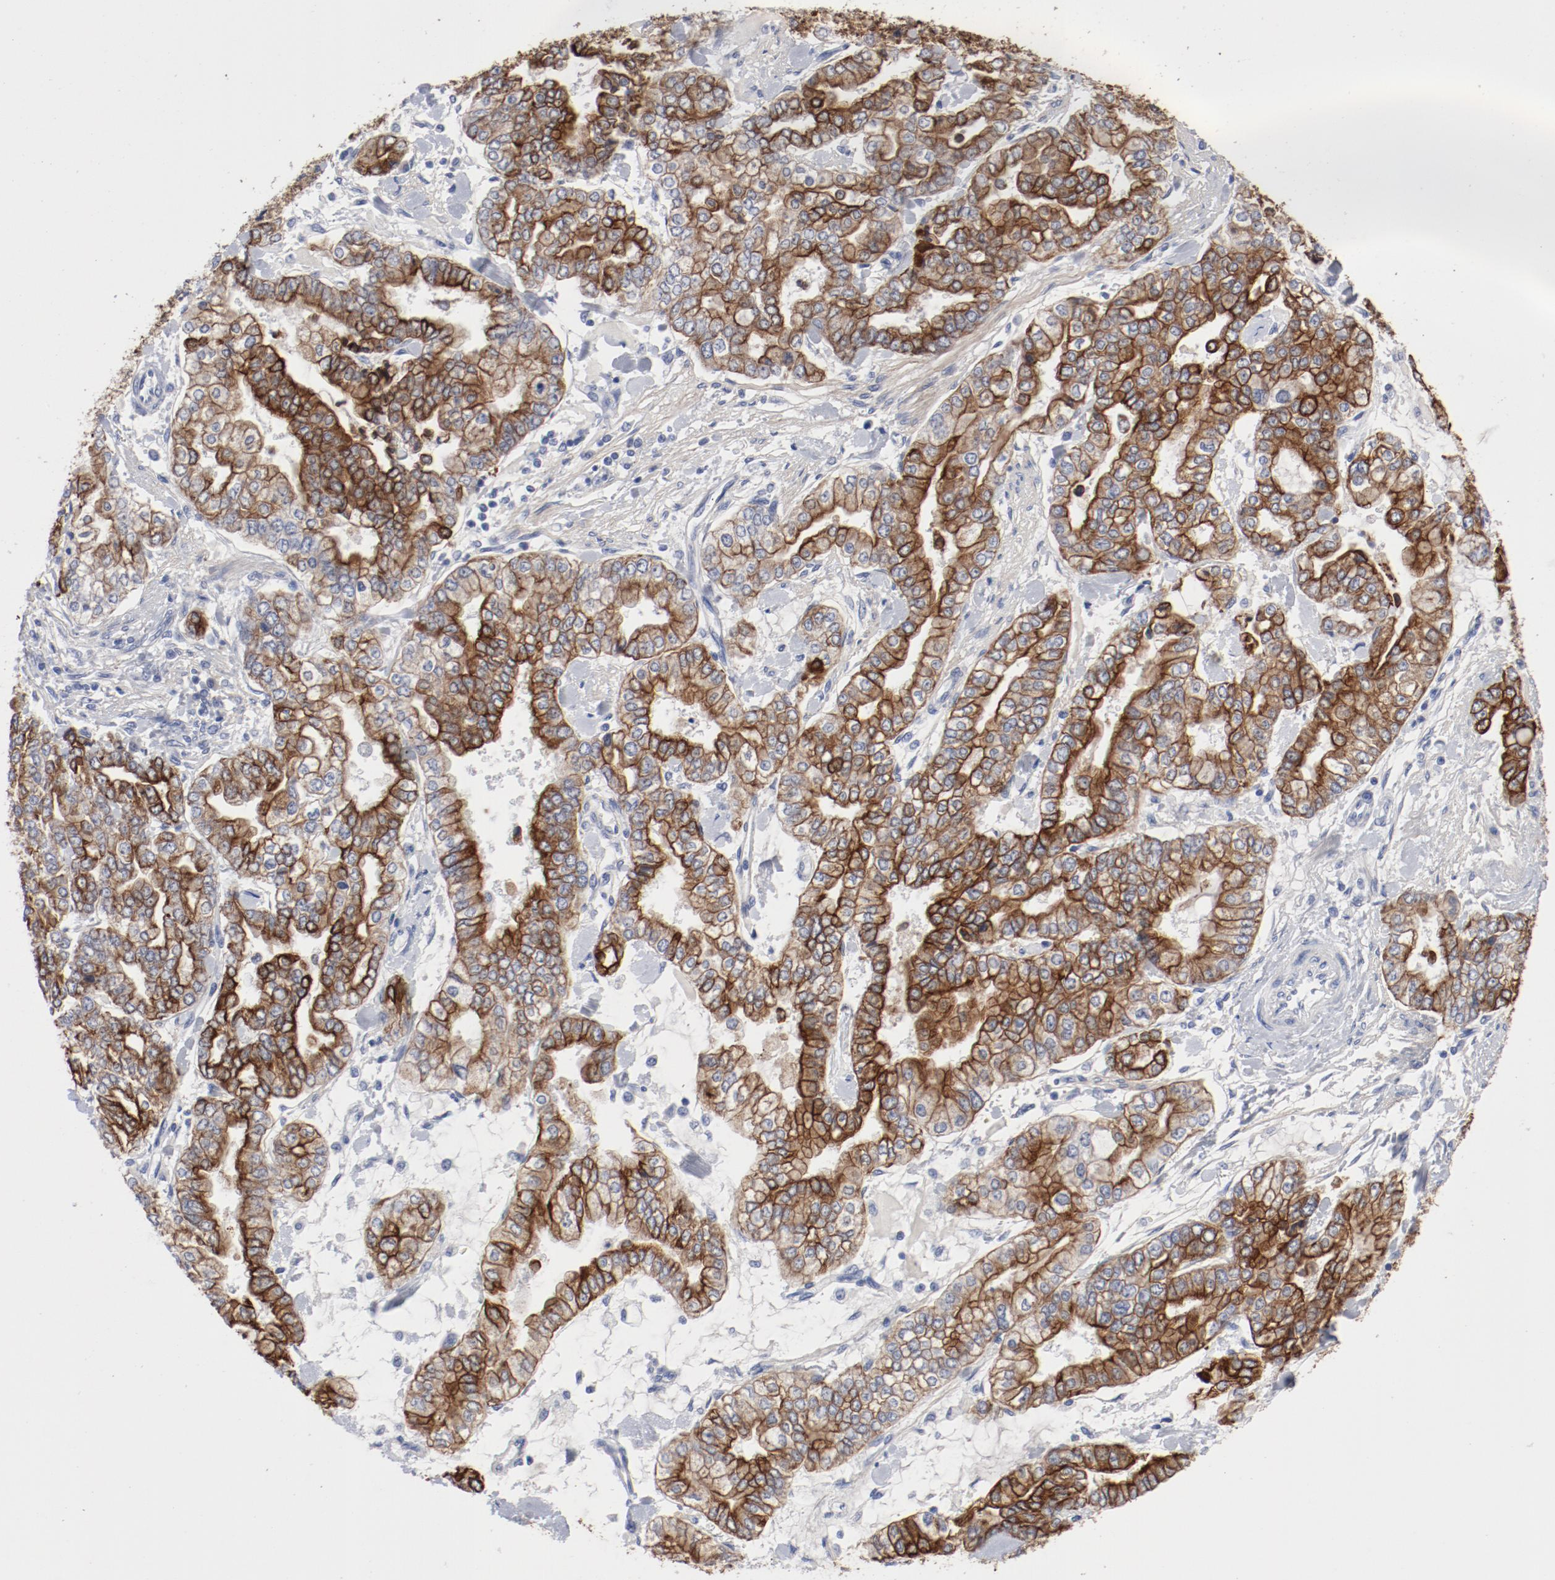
{"staining": {"intensity": "strong", "quantity": ">75%", "location": "cytoplasmic/membranous"}, "tissue": "stomach cancer", "cell_type": "Tumor cells", "image_type": "cancer", "snomed": [{"axis": "morphology", "description": "Normal tissue, NOS"}, {"axis": "morphology", "description": "Adenocarcinoma, NOS"}, {"axis": "topography", "description": "Stomach, upper"}, {"axis": "topography", "description": "Stomach"}], "caption": "Brown immunohistochemical staining in human stomach cancer shows strong cytoplasmic/membranous staining in approximately >75% of tumor cells.", "gene": "TSPAN6", "patient": {"sex": "male", "age": 76}}